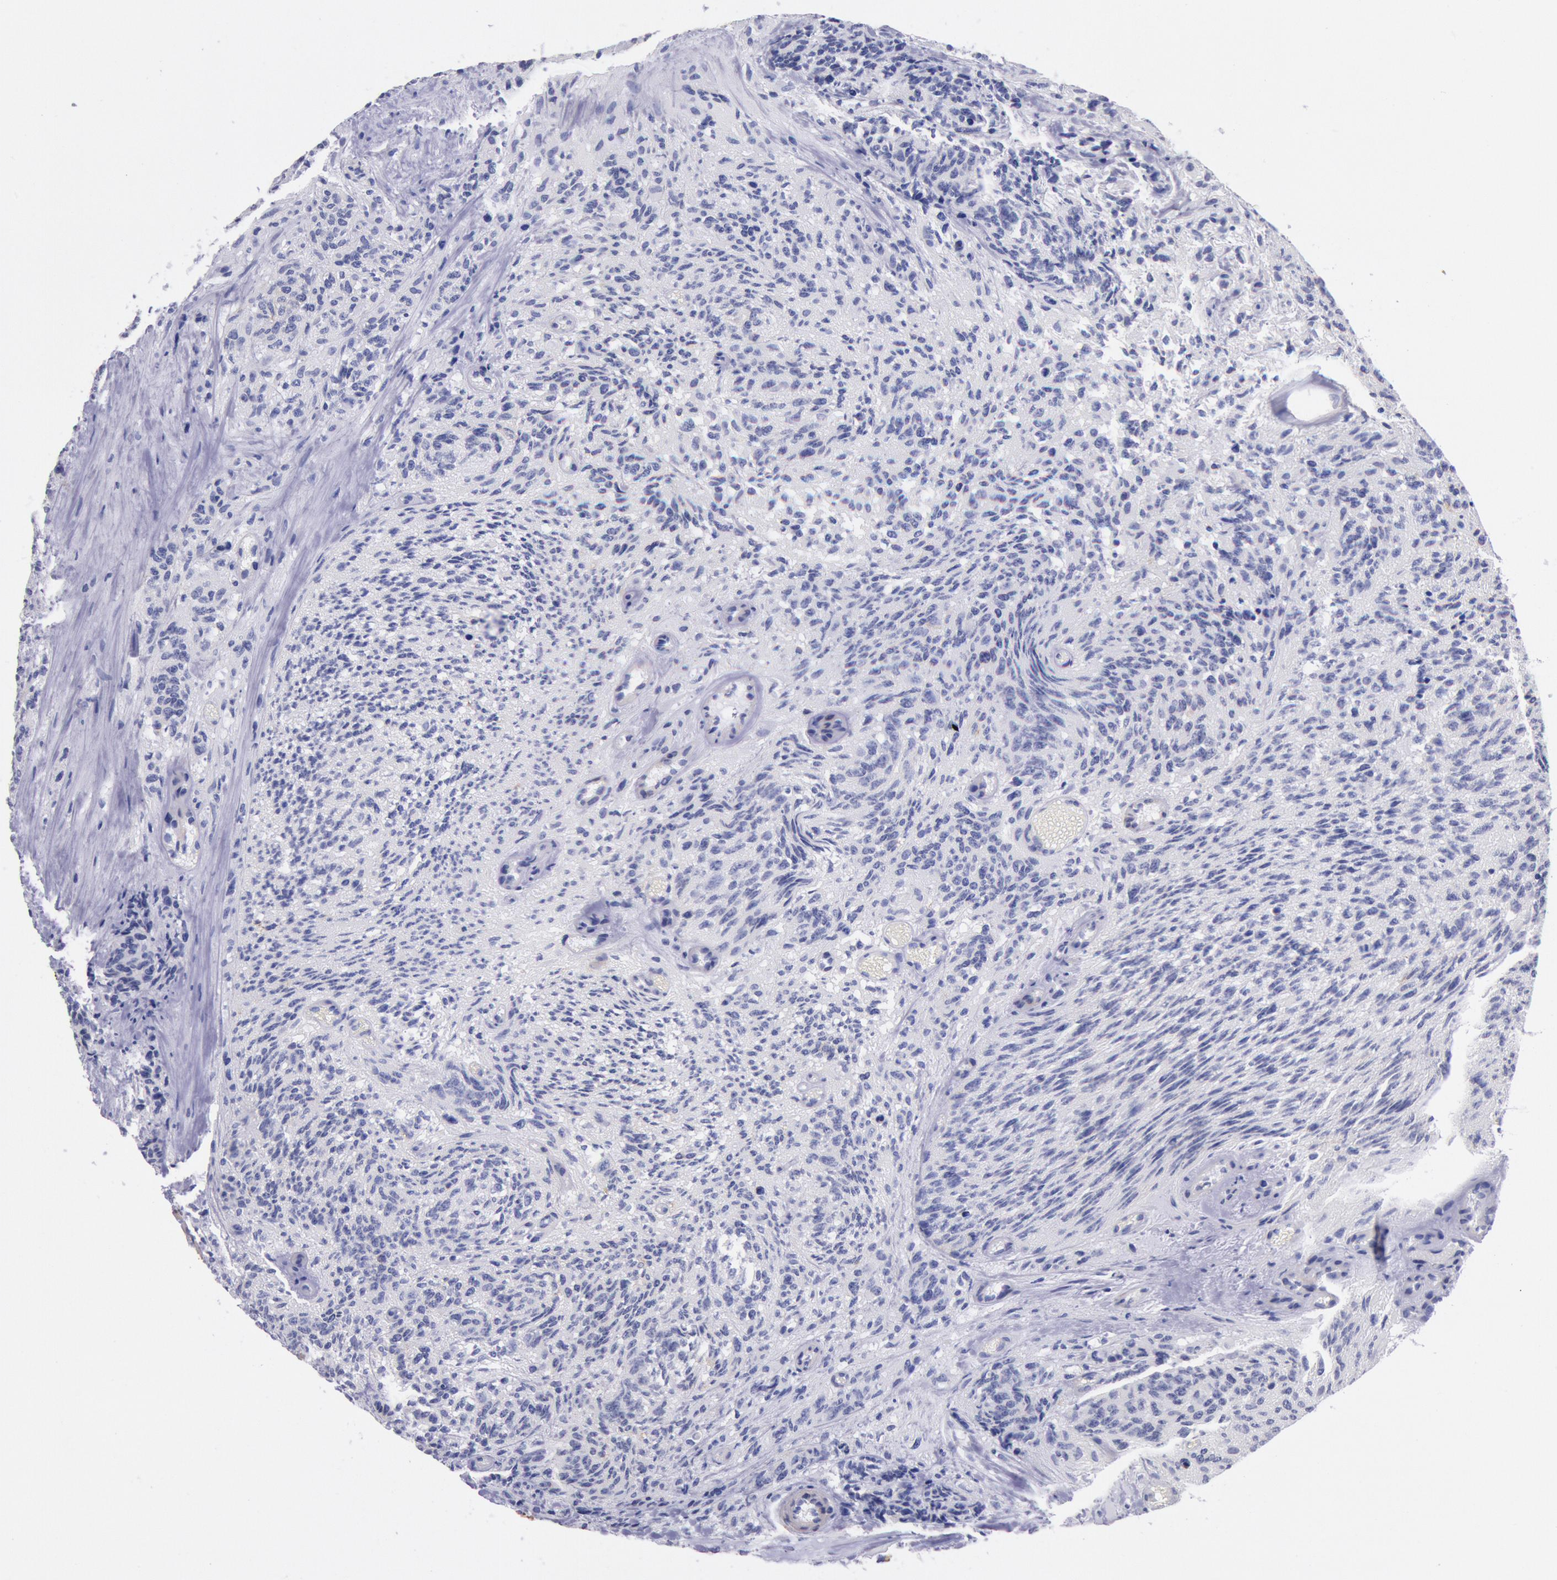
{"staining": {"intensity": "negative", "quantity": "none", "location": "none"}, "tissue": "glioma", "cell_type": "Tumor cells", "image_type": "cancer", "snomed": [{"axis": "morphology", "description": "Glioma, malignant, High grade"}, {"axis": "topography", "description": "Brain"}], "caption": "This histopathology image is of malignant high-grade glioma stained with immunohistochemistry (IHC) to label a protein in brown with the nuclei are counter-stained blue. There is no positivity in tumor cells.", "gene": "MYH7", "patient": {"sex": "male", "age": 36}}